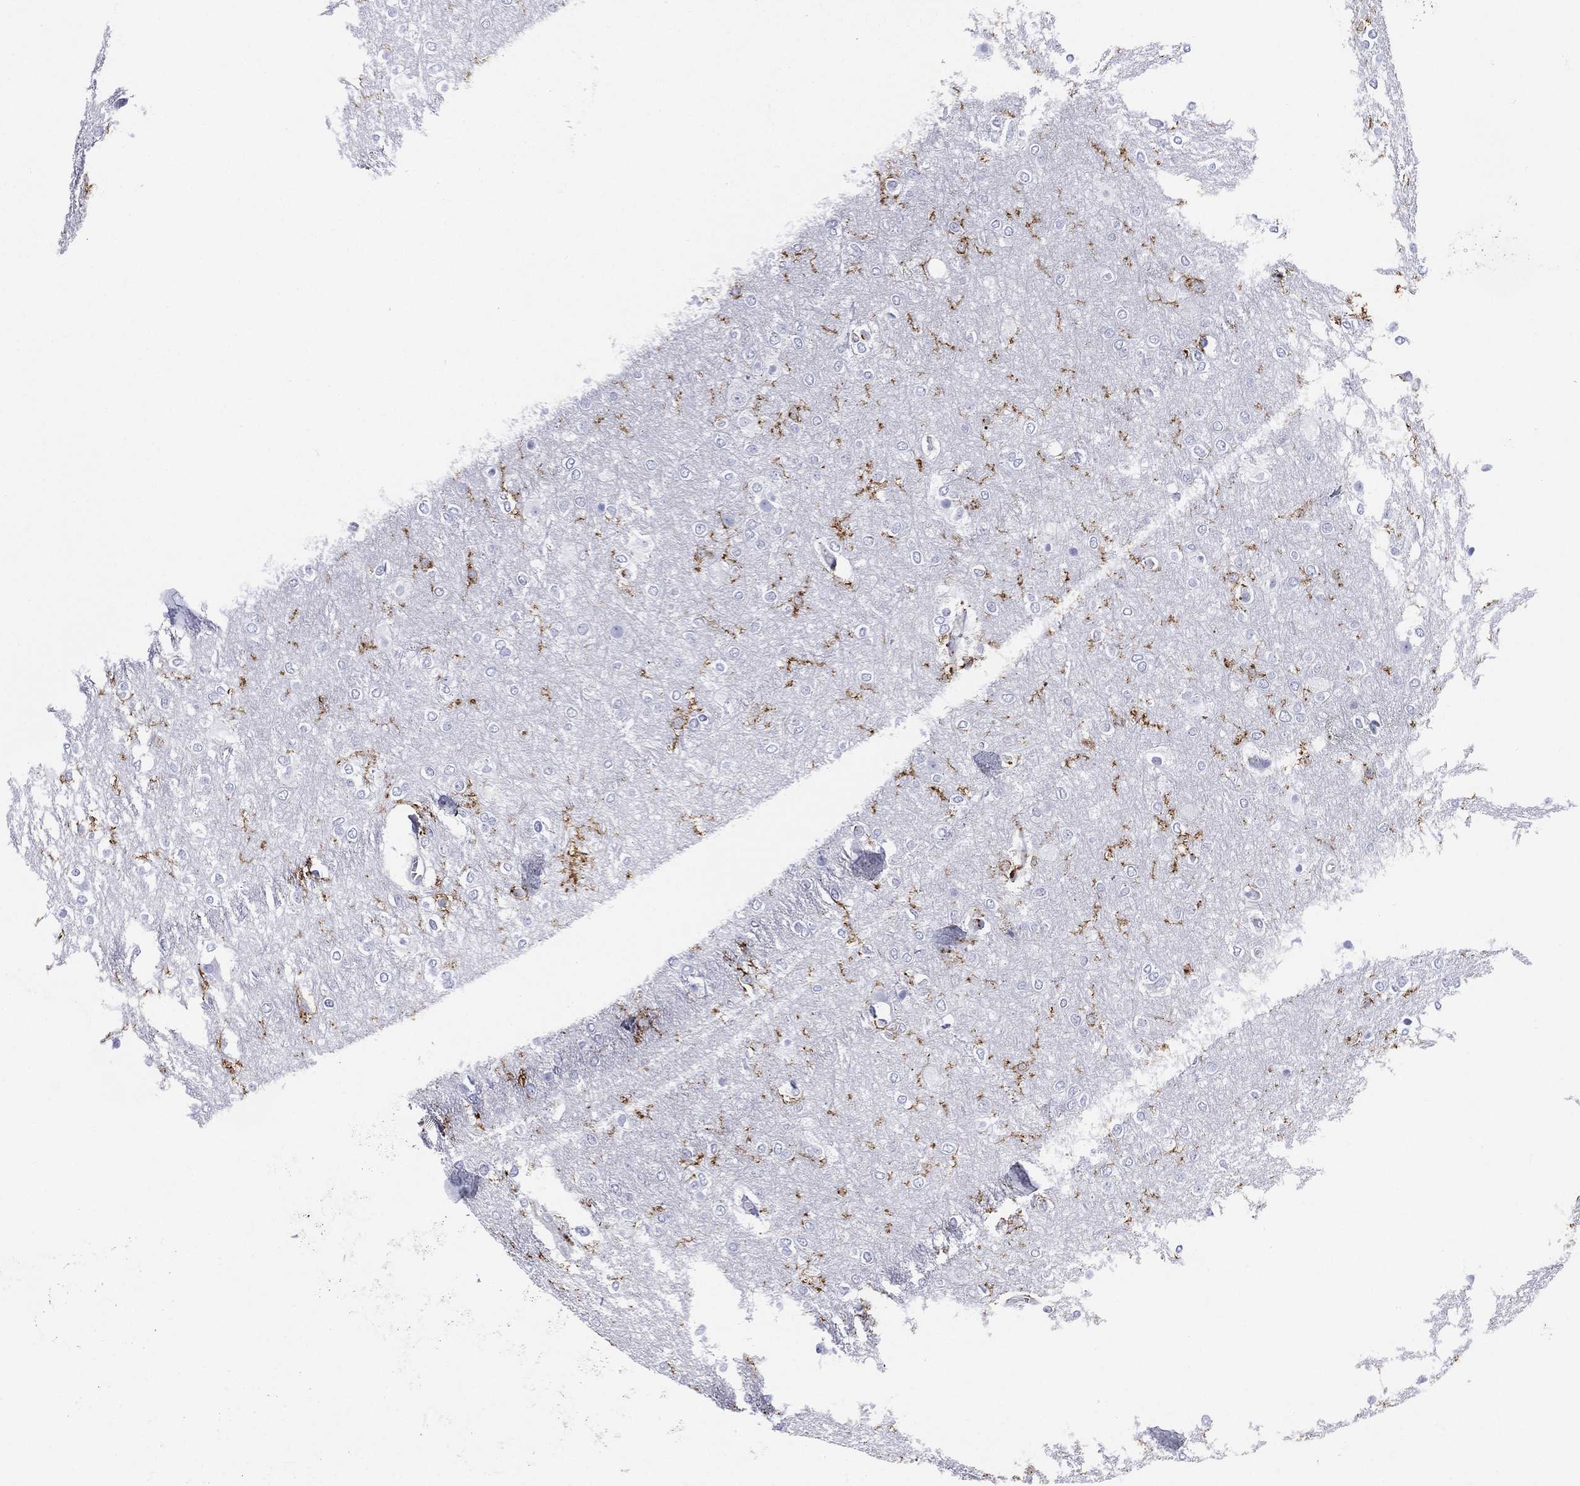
{"staining": {"intensity": "negative", "quantity": "none", "location": "none"}, "tissue": "glioma", "cell_type": "Tumor cells", "image_type": "cancer", "snomed": [{"axis": "morphology", "description": "Glioma, malignant, High grade"}, {"axis": "topography", "description": "Brain"}], "caption": "Tumor cells are negative for brown protein staining in high-grade glioma (malignant). Nuclei are stained in blue.", "gene": "SELPLG", "patient": {"sex": "female", "age": 61}}